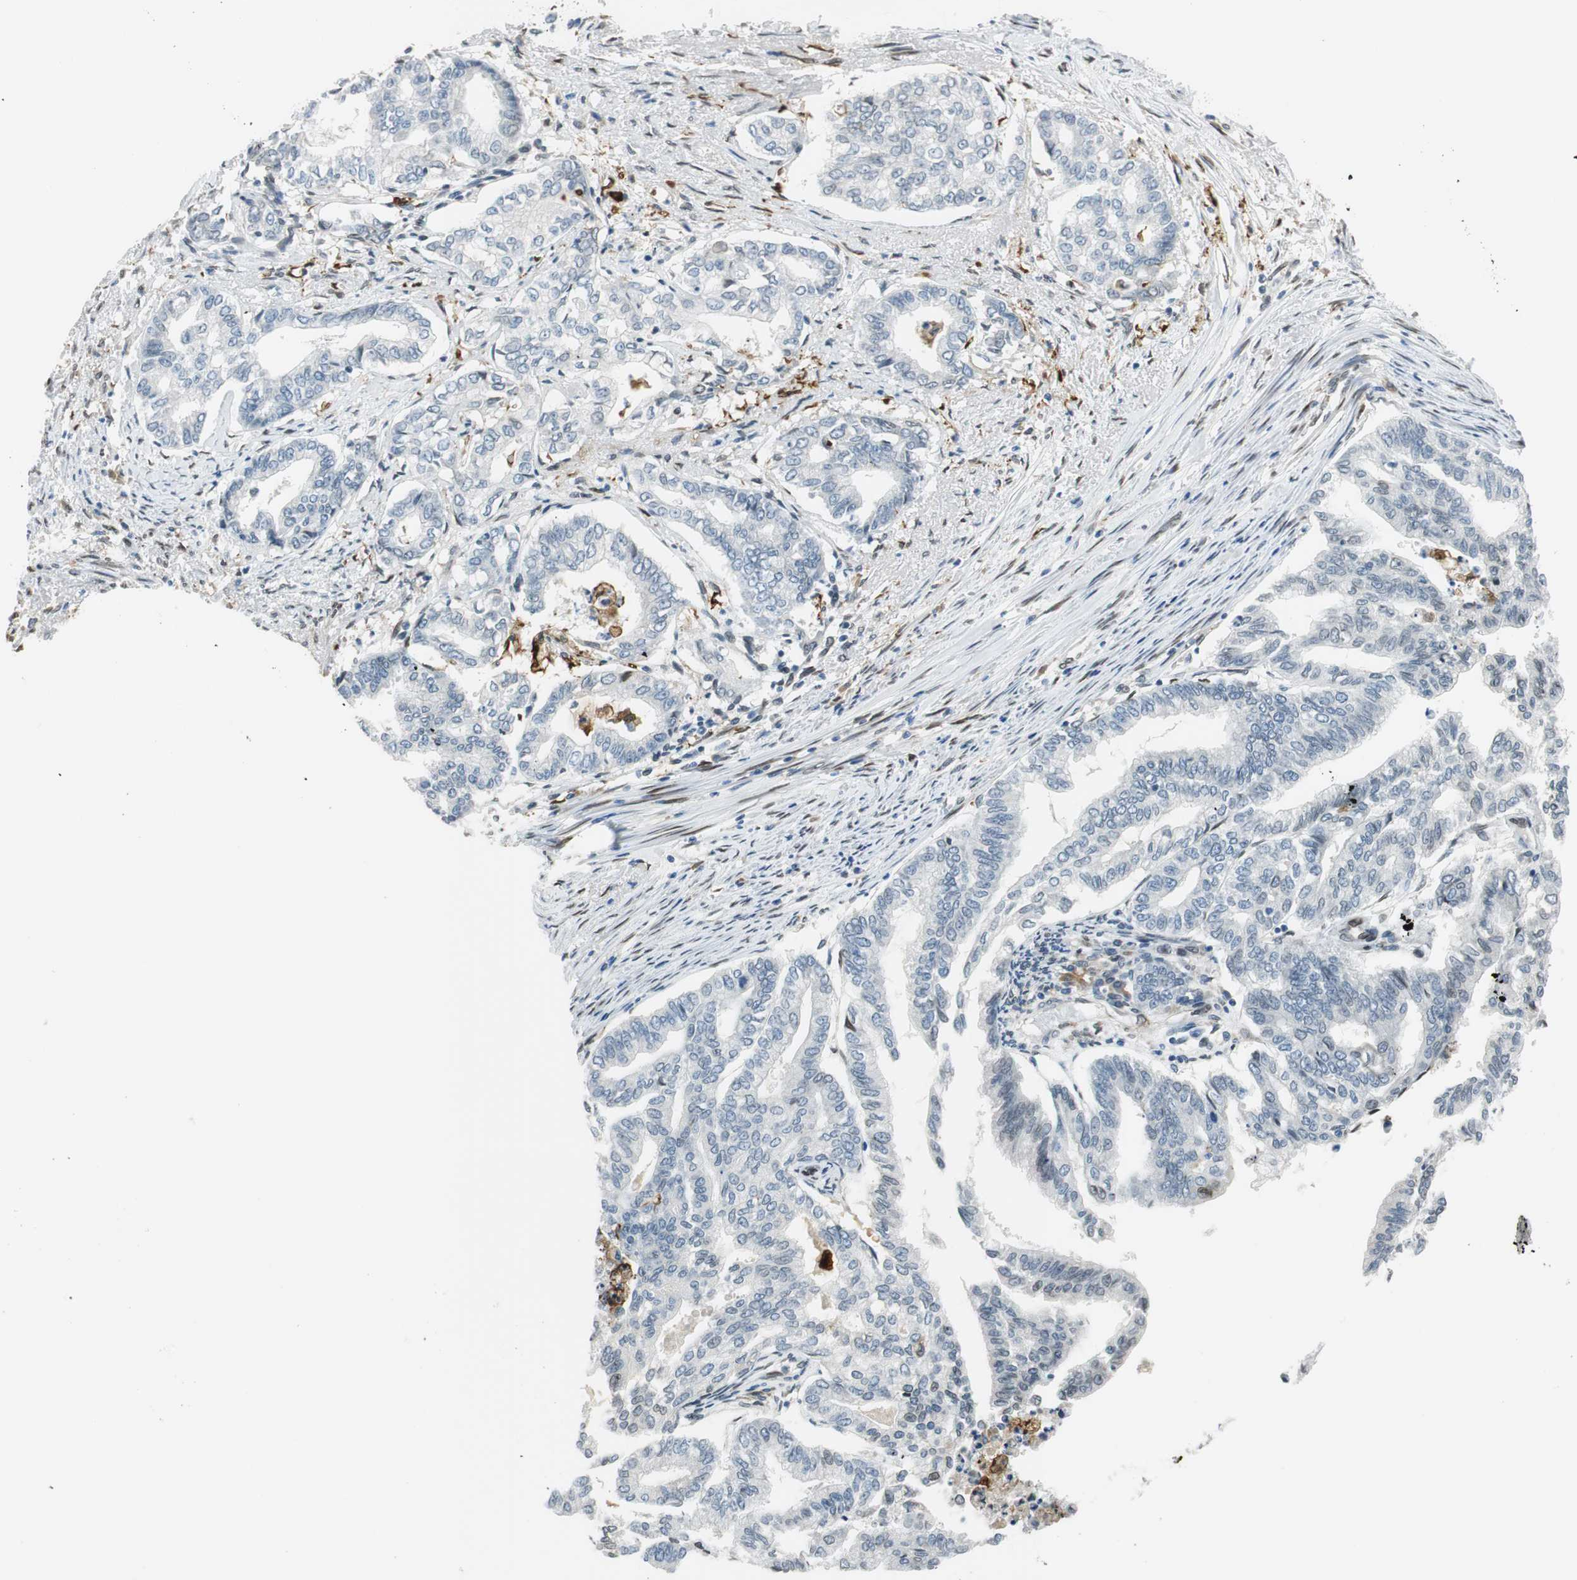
{"staining": {"intensity": "negative", "quantity": "none", "location": "none"}, "tissue": "endometrial cancer", "cell_type": "Tumor cells", "image_type": "cancer", "snomed": [{"axis": "morphology", "description": "Adenocarcinoma, NOS"}, {"axis": "topography", "description": "Endometrium"}], "caption": "The photomicrograph shows no significant staining in tumor cells of endometrial cancer (adenocarcinoma).", "gene": "TMEM260", "patient": {"sex": "female", "age": 79}}